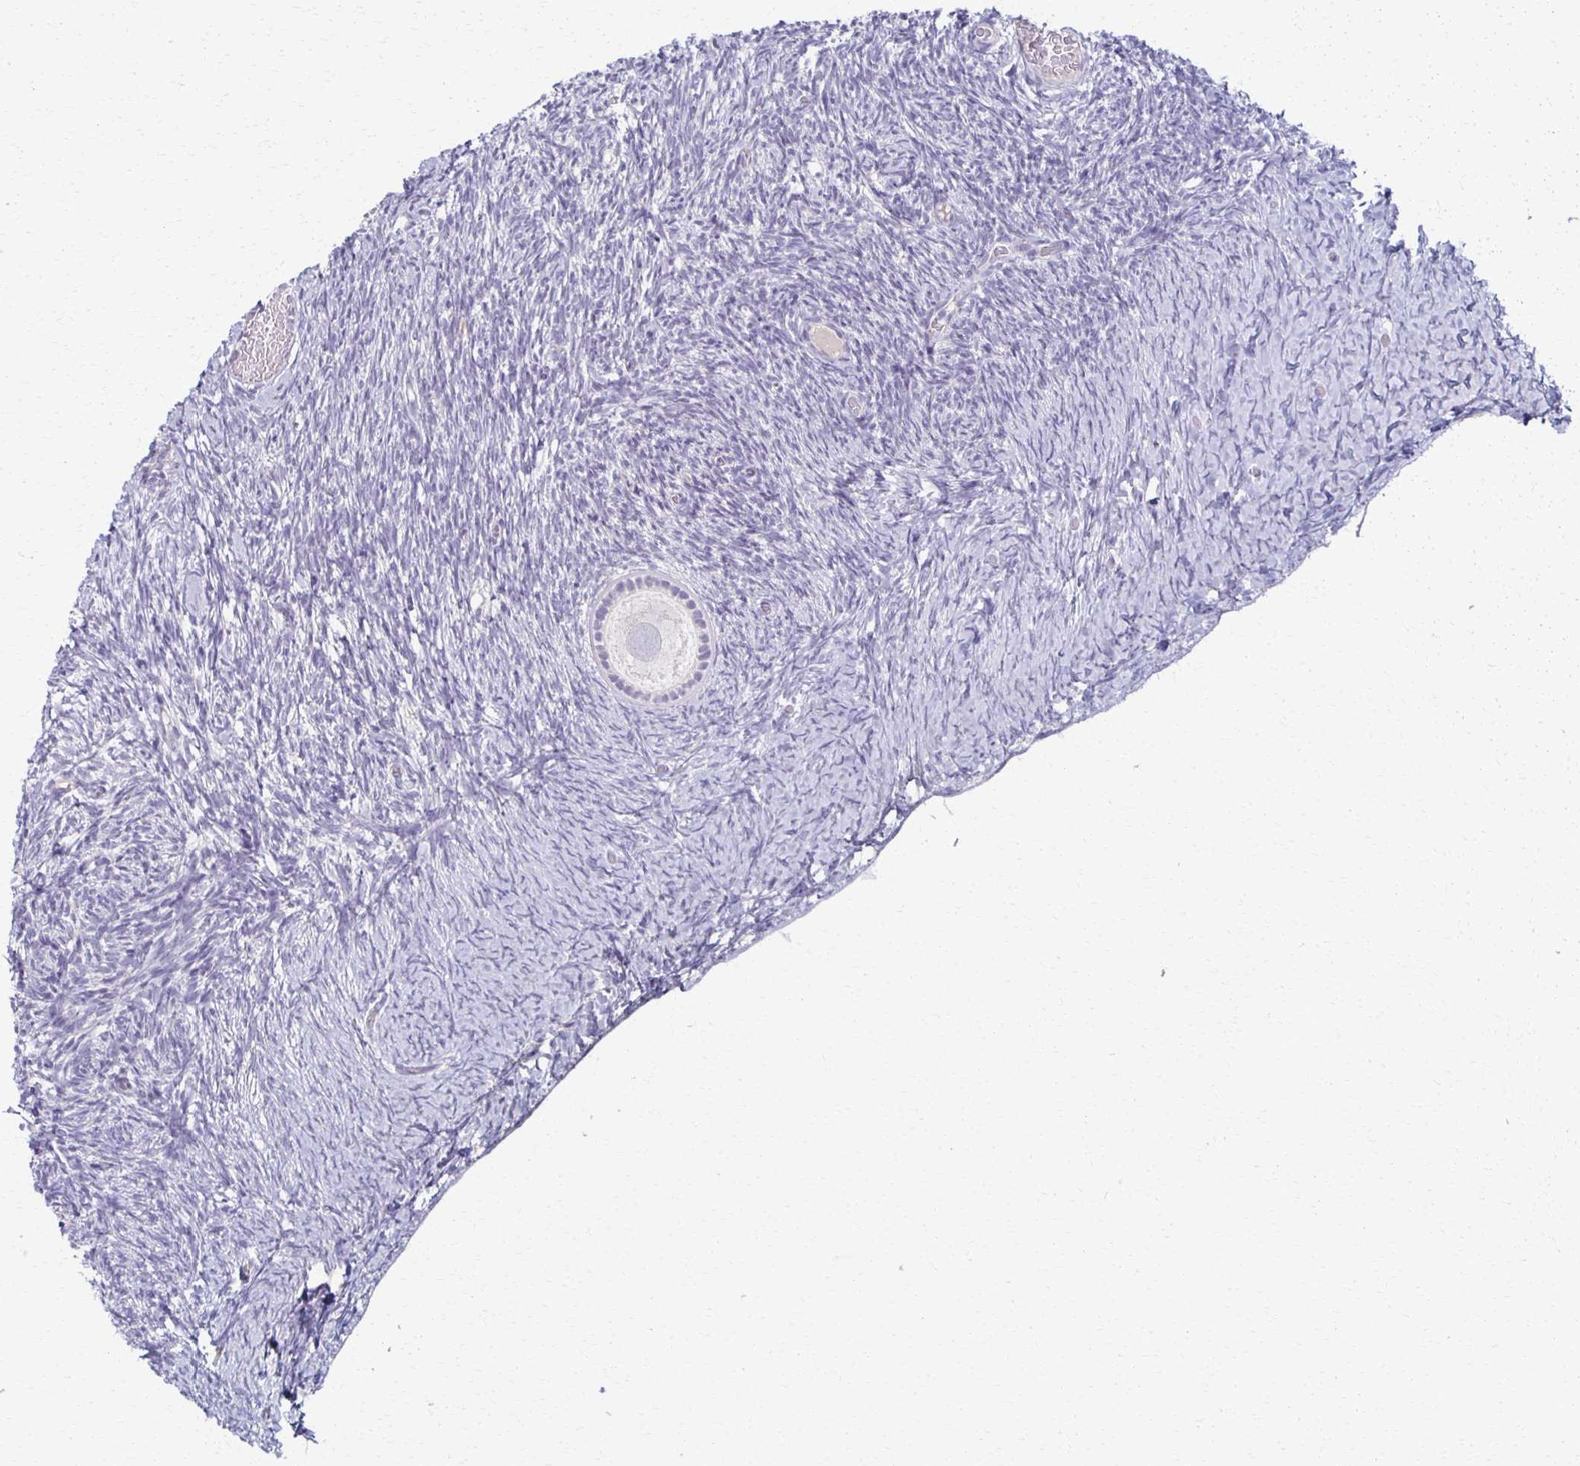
{"staining": {"intensity": "negative", "quantity": "none", "location": "none"}, "tissue": "ovary", "cell_type": "Follicle cells", "image_type": "normal", "snomed": [{"axis": "morphology", "description": "Normal tissue, NOS"}, {"axis": "topography", "description": "Ovary"}], "caption": "Follicle cells are negative for brown protein staining in benign ovary. (Brightfield microscopy of DAB IHC at high magnification).", "gene": "FOXO4", "patient": {"sex": "female", "age": 39}}